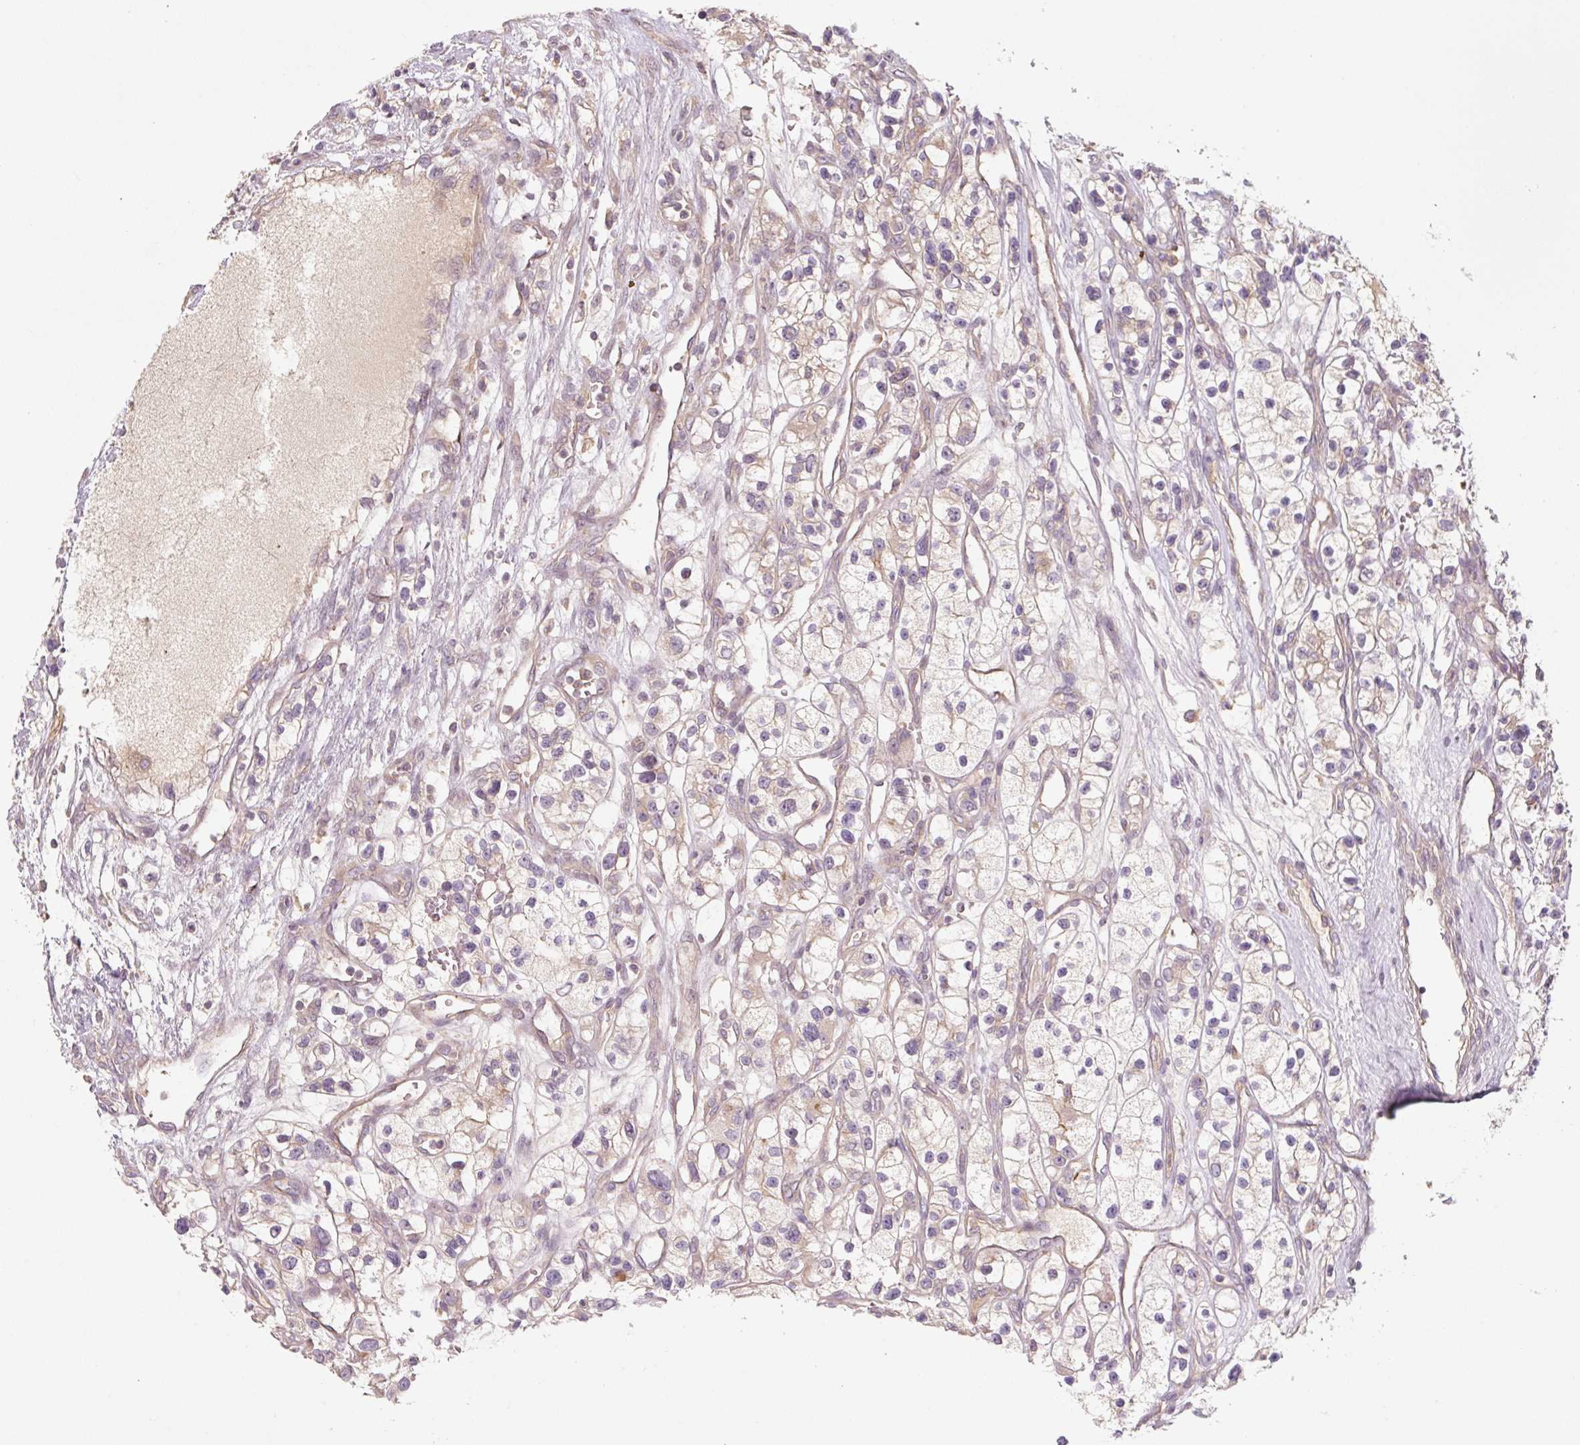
{"staining": {"intensity": "negative", "quantity": "none", "location": "none"}, "tissue": "renal cancer", "cell_type": "Tumor cells", "image_type": "cancer", "snomed": [{"axis": "morphology", "description": "Adenocarcinoma, NOS"}, {"axis": "topography", "description": "Kidney"}], "caption": "This image is of renal cancer (adenocarcinoma) stained with immunohistochemistry (IHC) to label a protein in brown with the nuclei are counter-stained blue. There is no staining in tumor cells.", "gene": "C2orf73", "patient": {"sex": "female", "age": 57}}